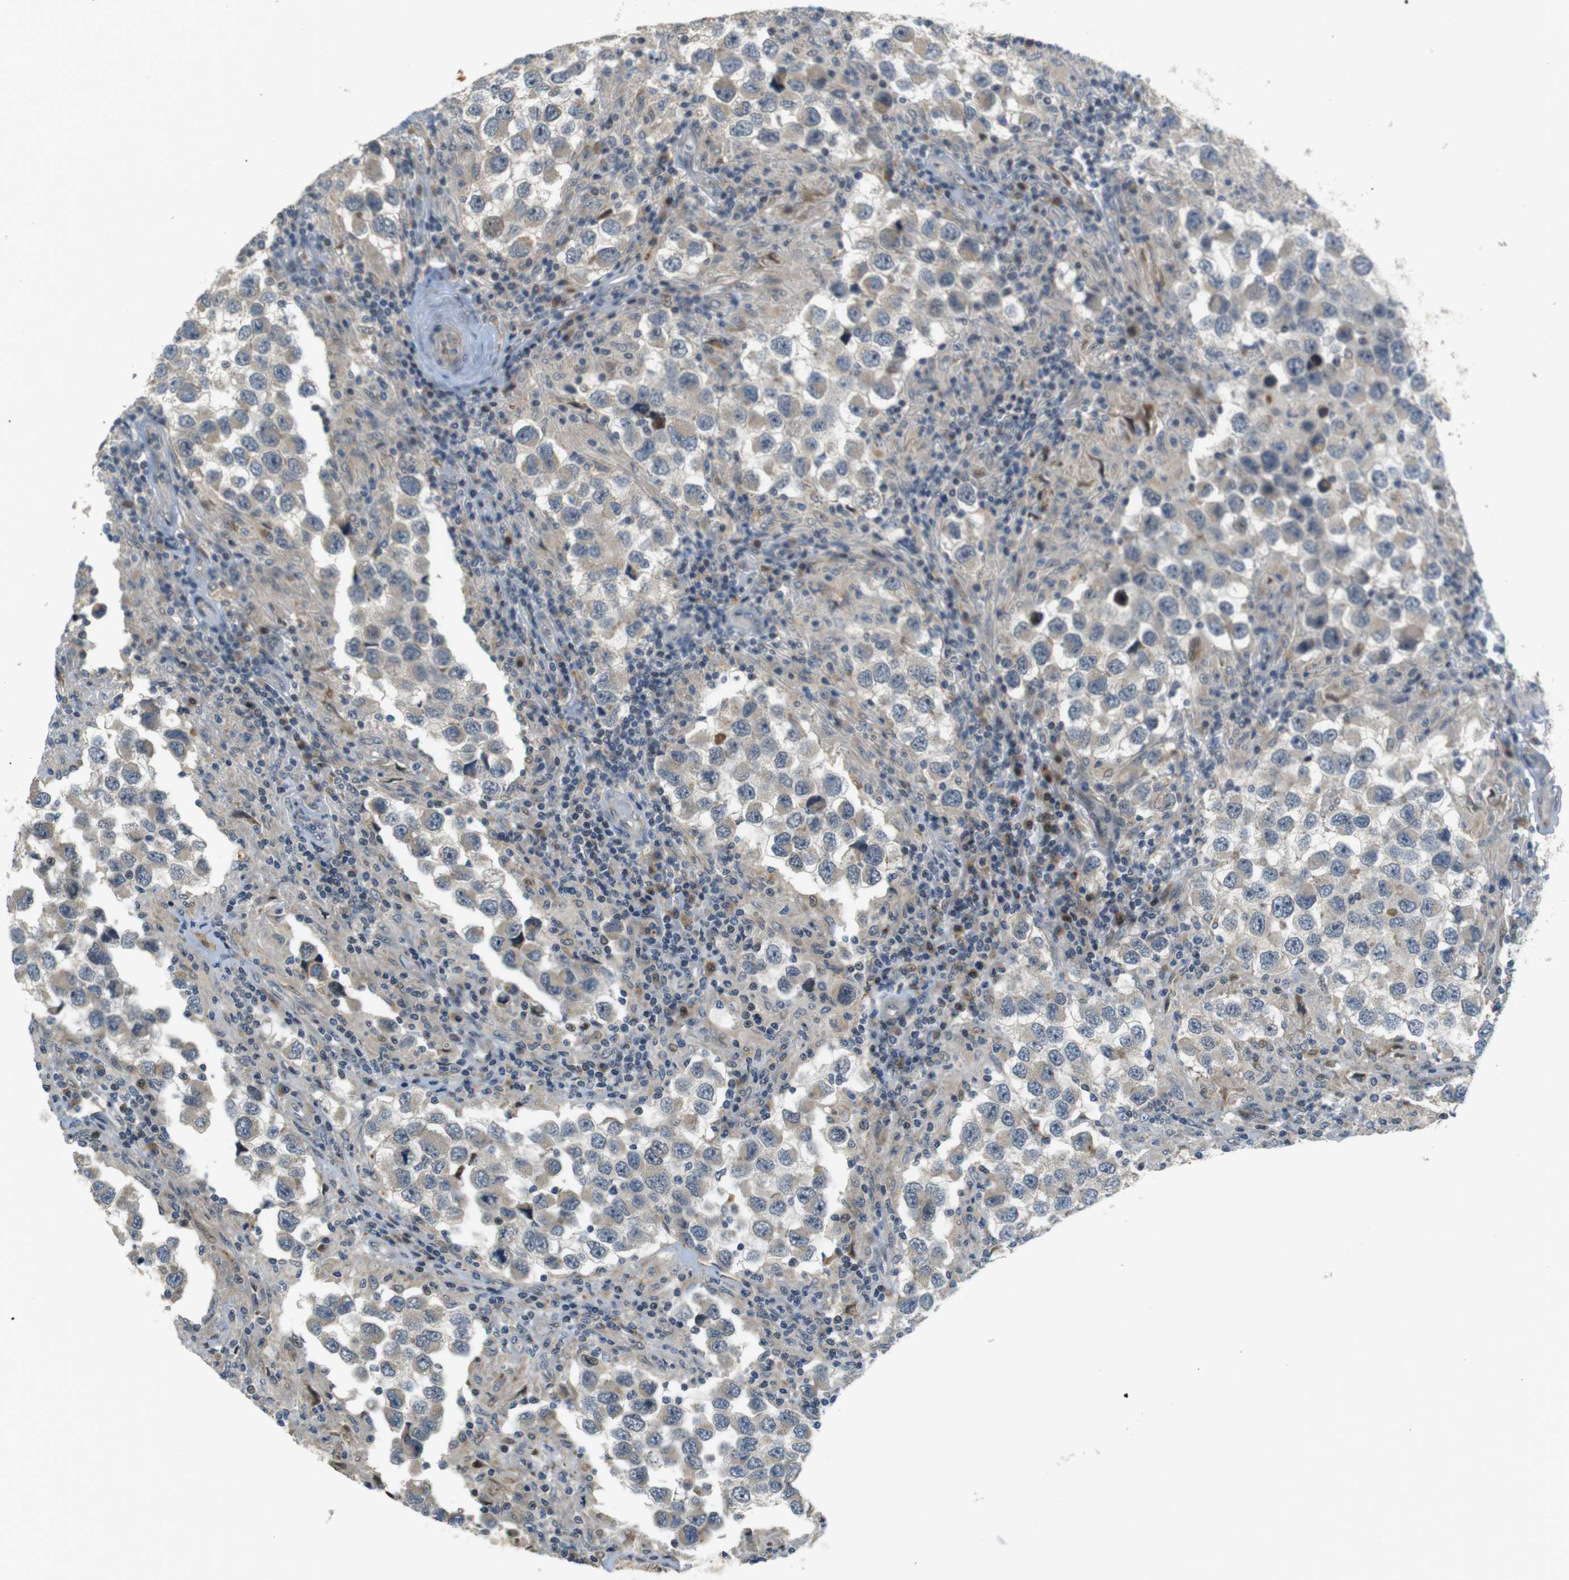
{"staining": {"intensity": "weak", "quantity": "<25%", "location": "cytoplasmic/membranous"}, "tissue": "testis cancer", "cell_type": "Tumor cells", "image_type": "cancer", "snomed": [{"axis": "morphology", "description": "Carcinoma, Embryonal, NOS"}, {"axis": "topography", "description": "Testis"}], "caption": "Testis cancer was stained to show a protein in brown. There is no significant positivity in tumor cells.", "gene": "TSPAN9", "patient": {"sex": "male", "age": 21}}